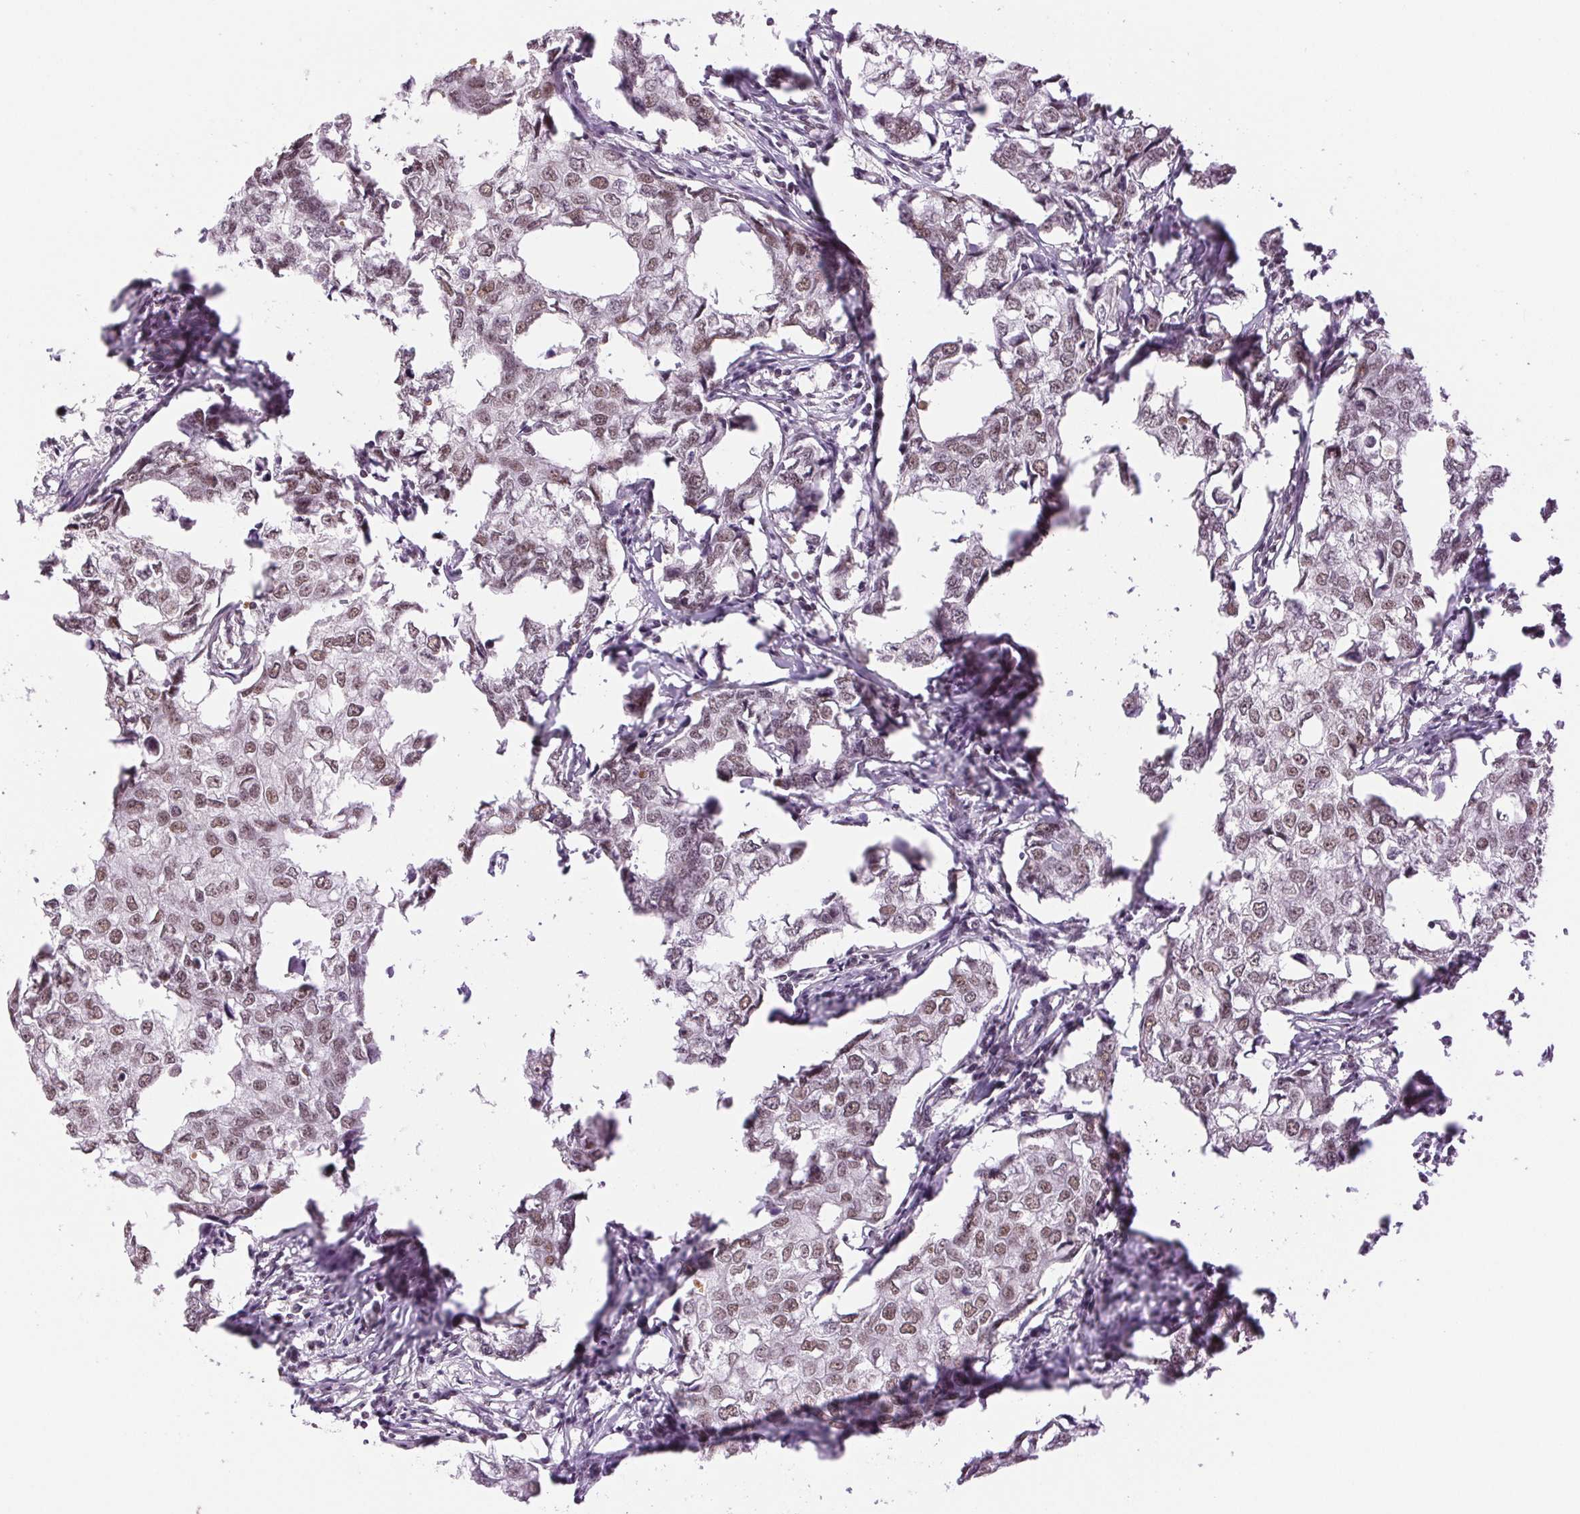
{"staining": {"intensity": "moderate", "quantity": ">75%", "location": "nuclear"}, "tissue": "breast cancer", "cell_type": "Tumor cells", "image_type": "cancer", "snomed": [{"axis": "morphology", "description": "Duct carcinoma"}, {"axis": "topography", "description": "Breast"}], "caption": "High-magnification brightfield microscopy of breast invasive ductal carcinoma stained with DAB (3,3'-diaminobenzidine) (brown) and counterstained with hematoxylin (blue). tumor cells exhibit moderate nuclear staining is present in approximately>75% of cells.", "gene": "RPRD1B", "patient": {"sex": "female", "age": 27}}